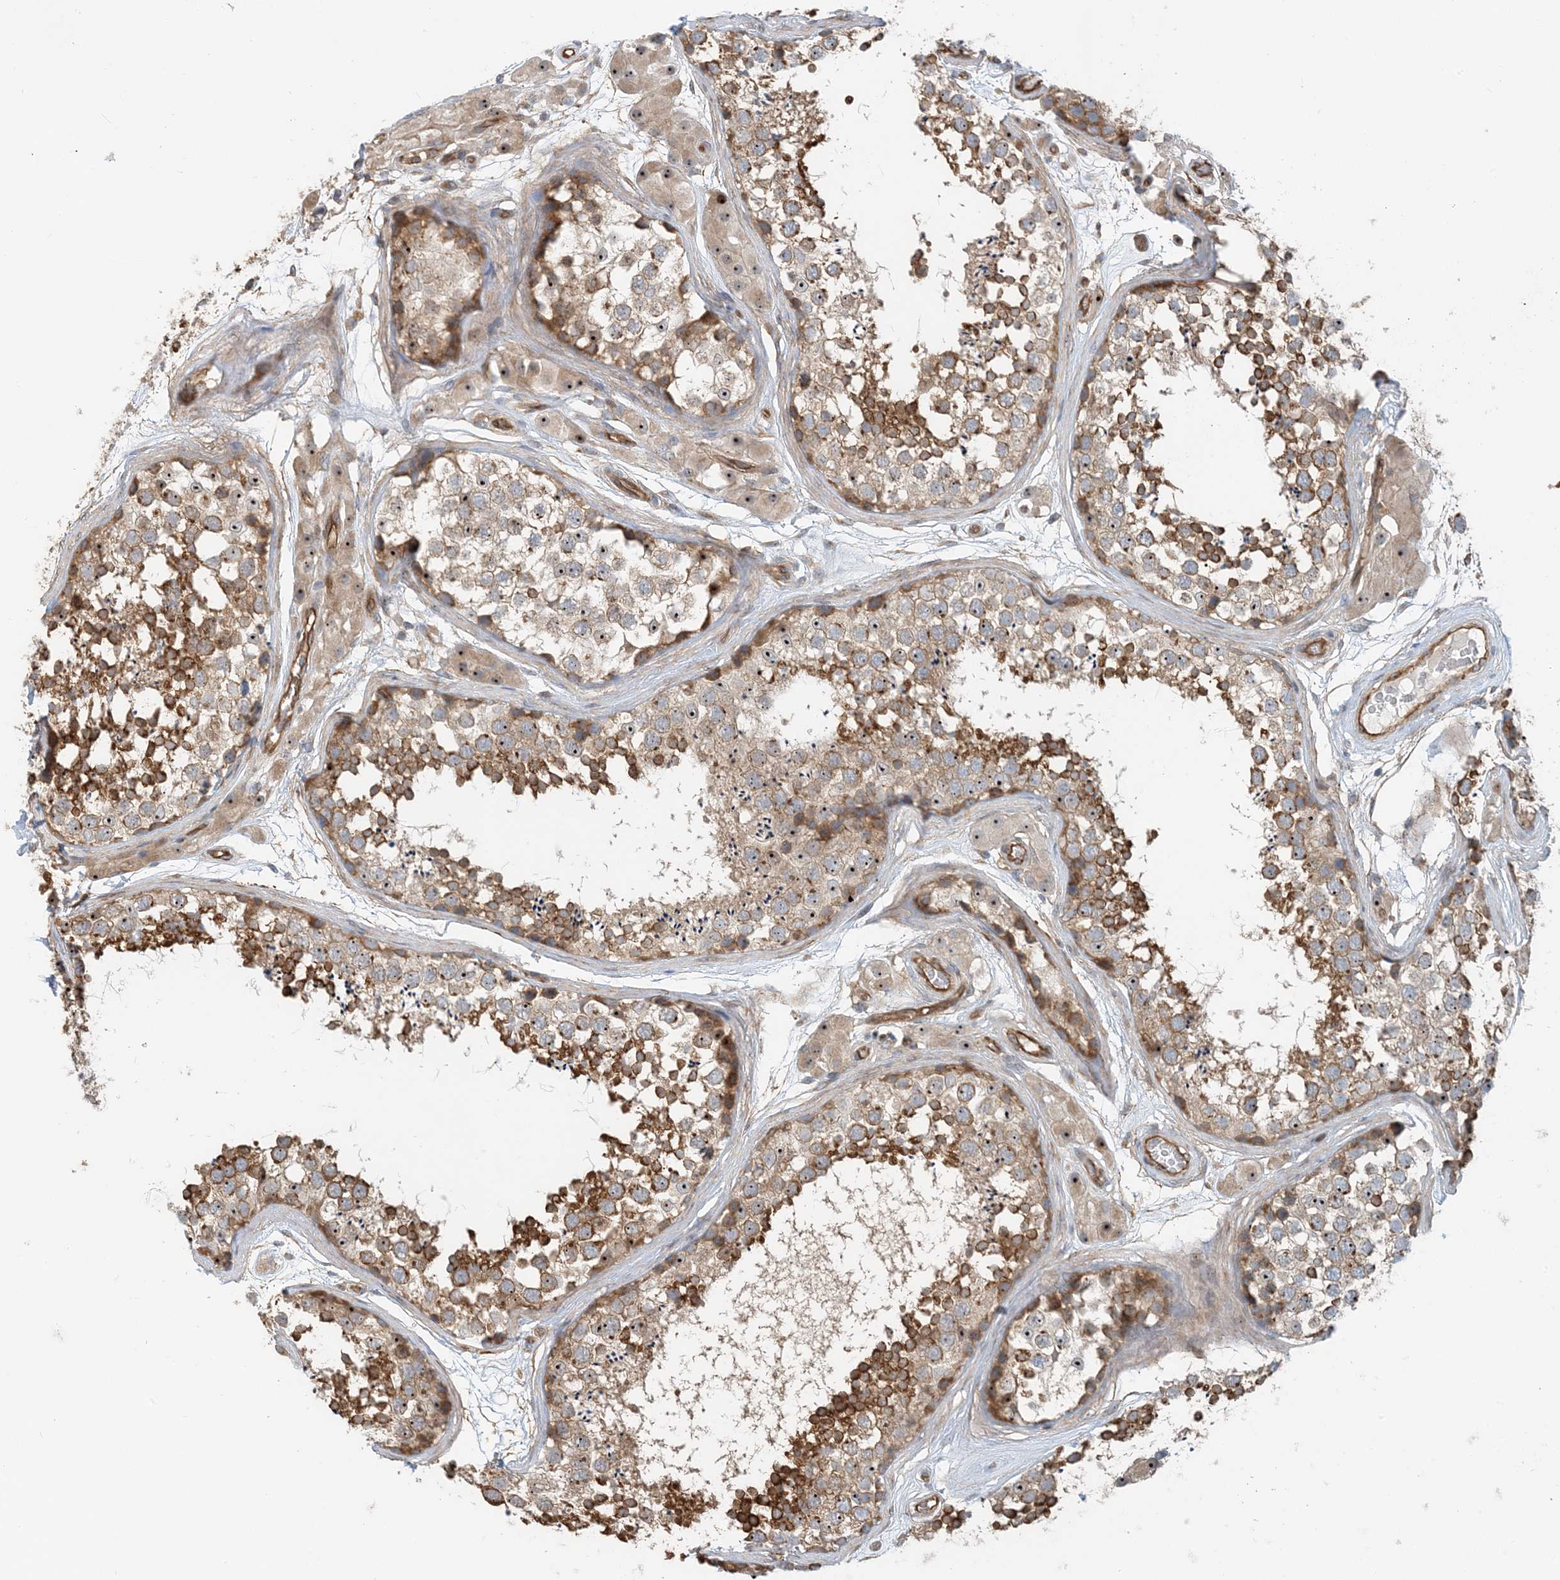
{"staining": {"intensity": "strong", "quantity": ">75%", "location": "cytoplasmic/membranous"}, "tissue": "testis", "cell_type": "Cells in seminiferous ducts", "image_type": "normal", "snomed": [{"axis": "morphology", "description": "Normal tissue, NOS"}, {"axis": "topography", "description": "Testis"}], "caption": "This is a photomicrograph of immunohistochemistry (IHC) staining of normal testis, which shows strong positivity in the cytoplasmic/membranous of cells in seminiferous ducts.", "gene": "MYL5", "patient": {"sex": "male", "age": 56}}